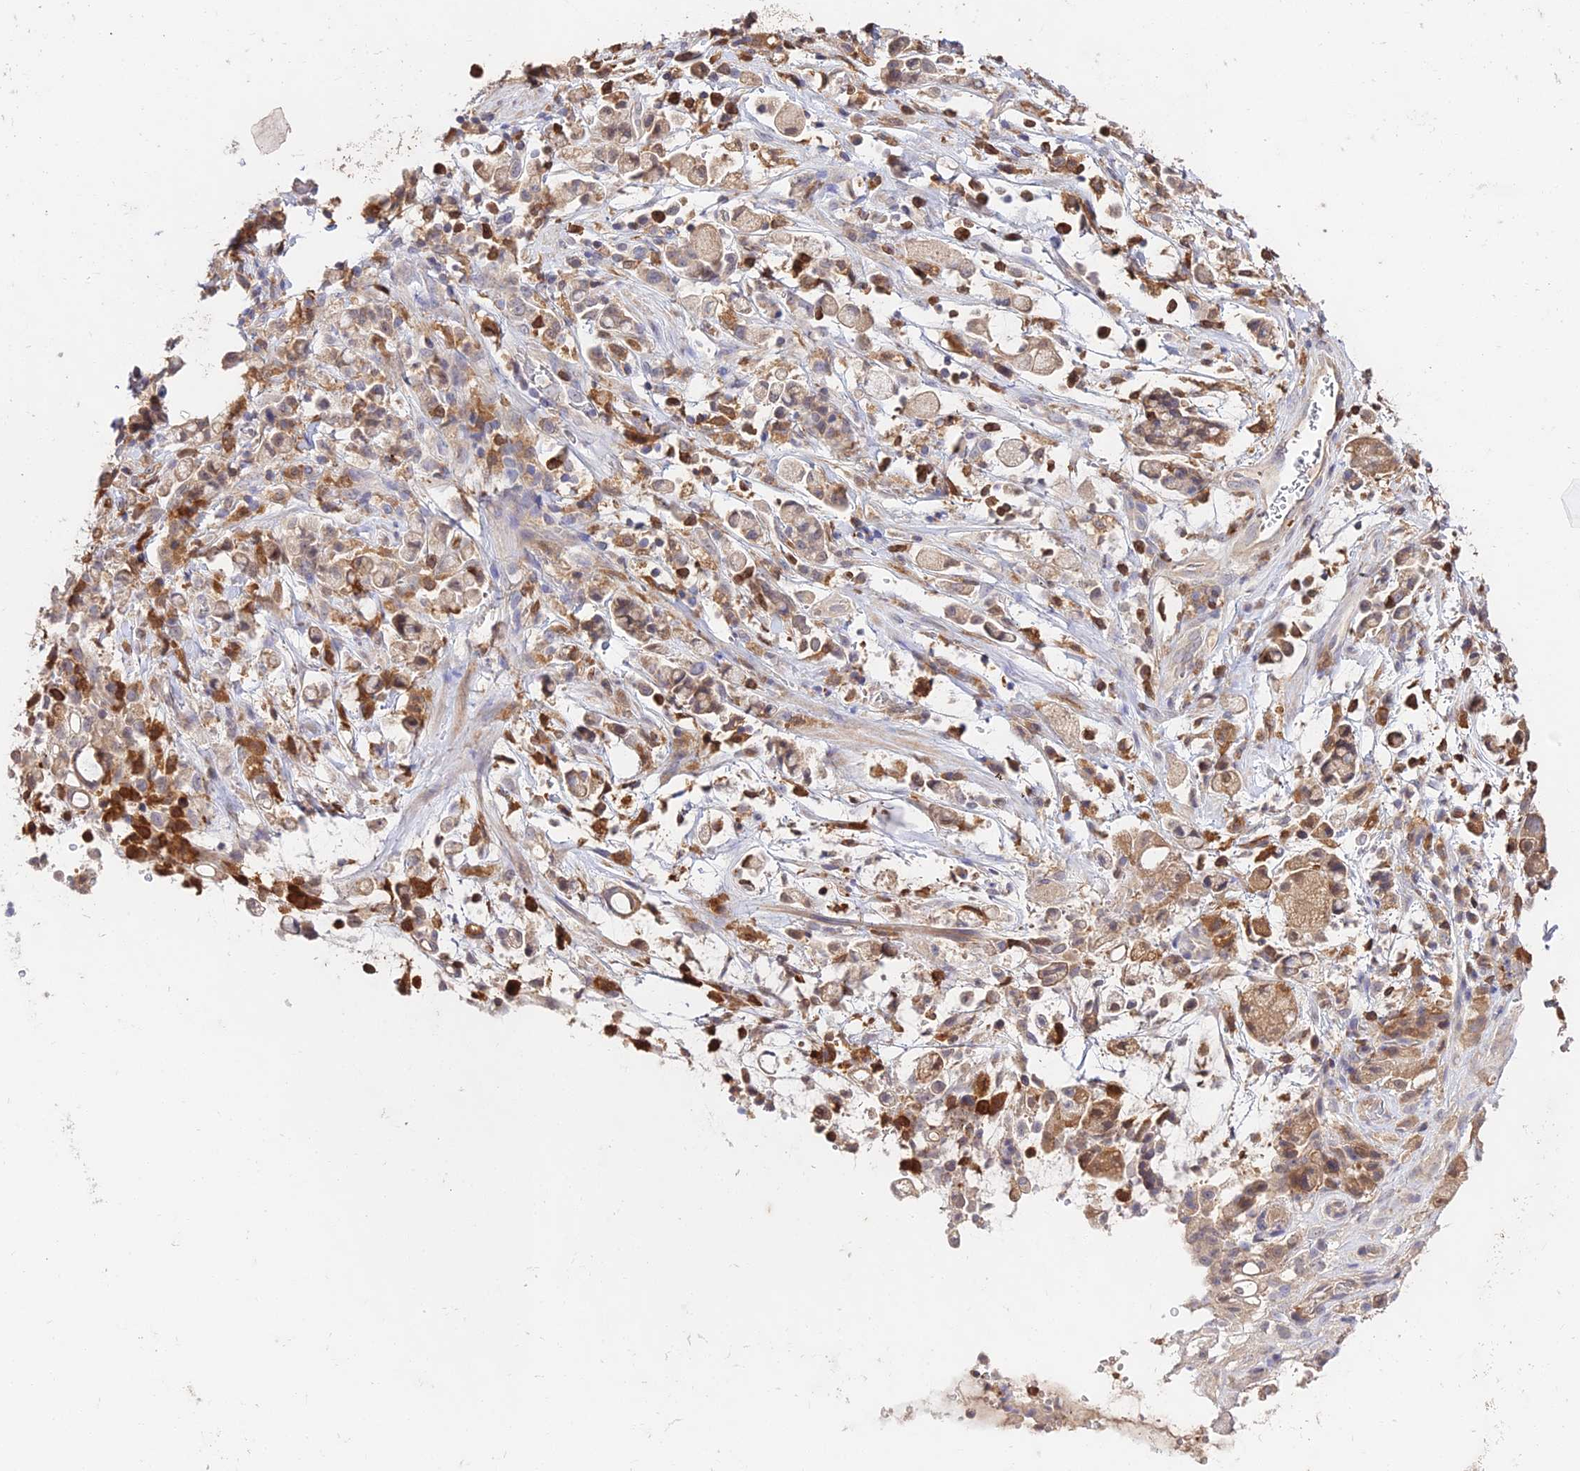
{"staining": {"intensity": "weak", "quantity": ">75%", "location": "cytoplasmic/membranous"}, "tissue": "stomach cancer", "cell_type": "Tumor cells", "image_type": "cancer", "snomed": [{"axis": "morphology", "description": "Adenocarcinoma, NOS"}, {"axis": "topography", "description": "Stomach"}], "caption": "Weak cytoplasmic/membranous protein staining is present in approximately >75% of tumor cells in stomach adenocarcinoma.", "gene": "FBP1", "patient": {"sex": "female", "age": 60}}